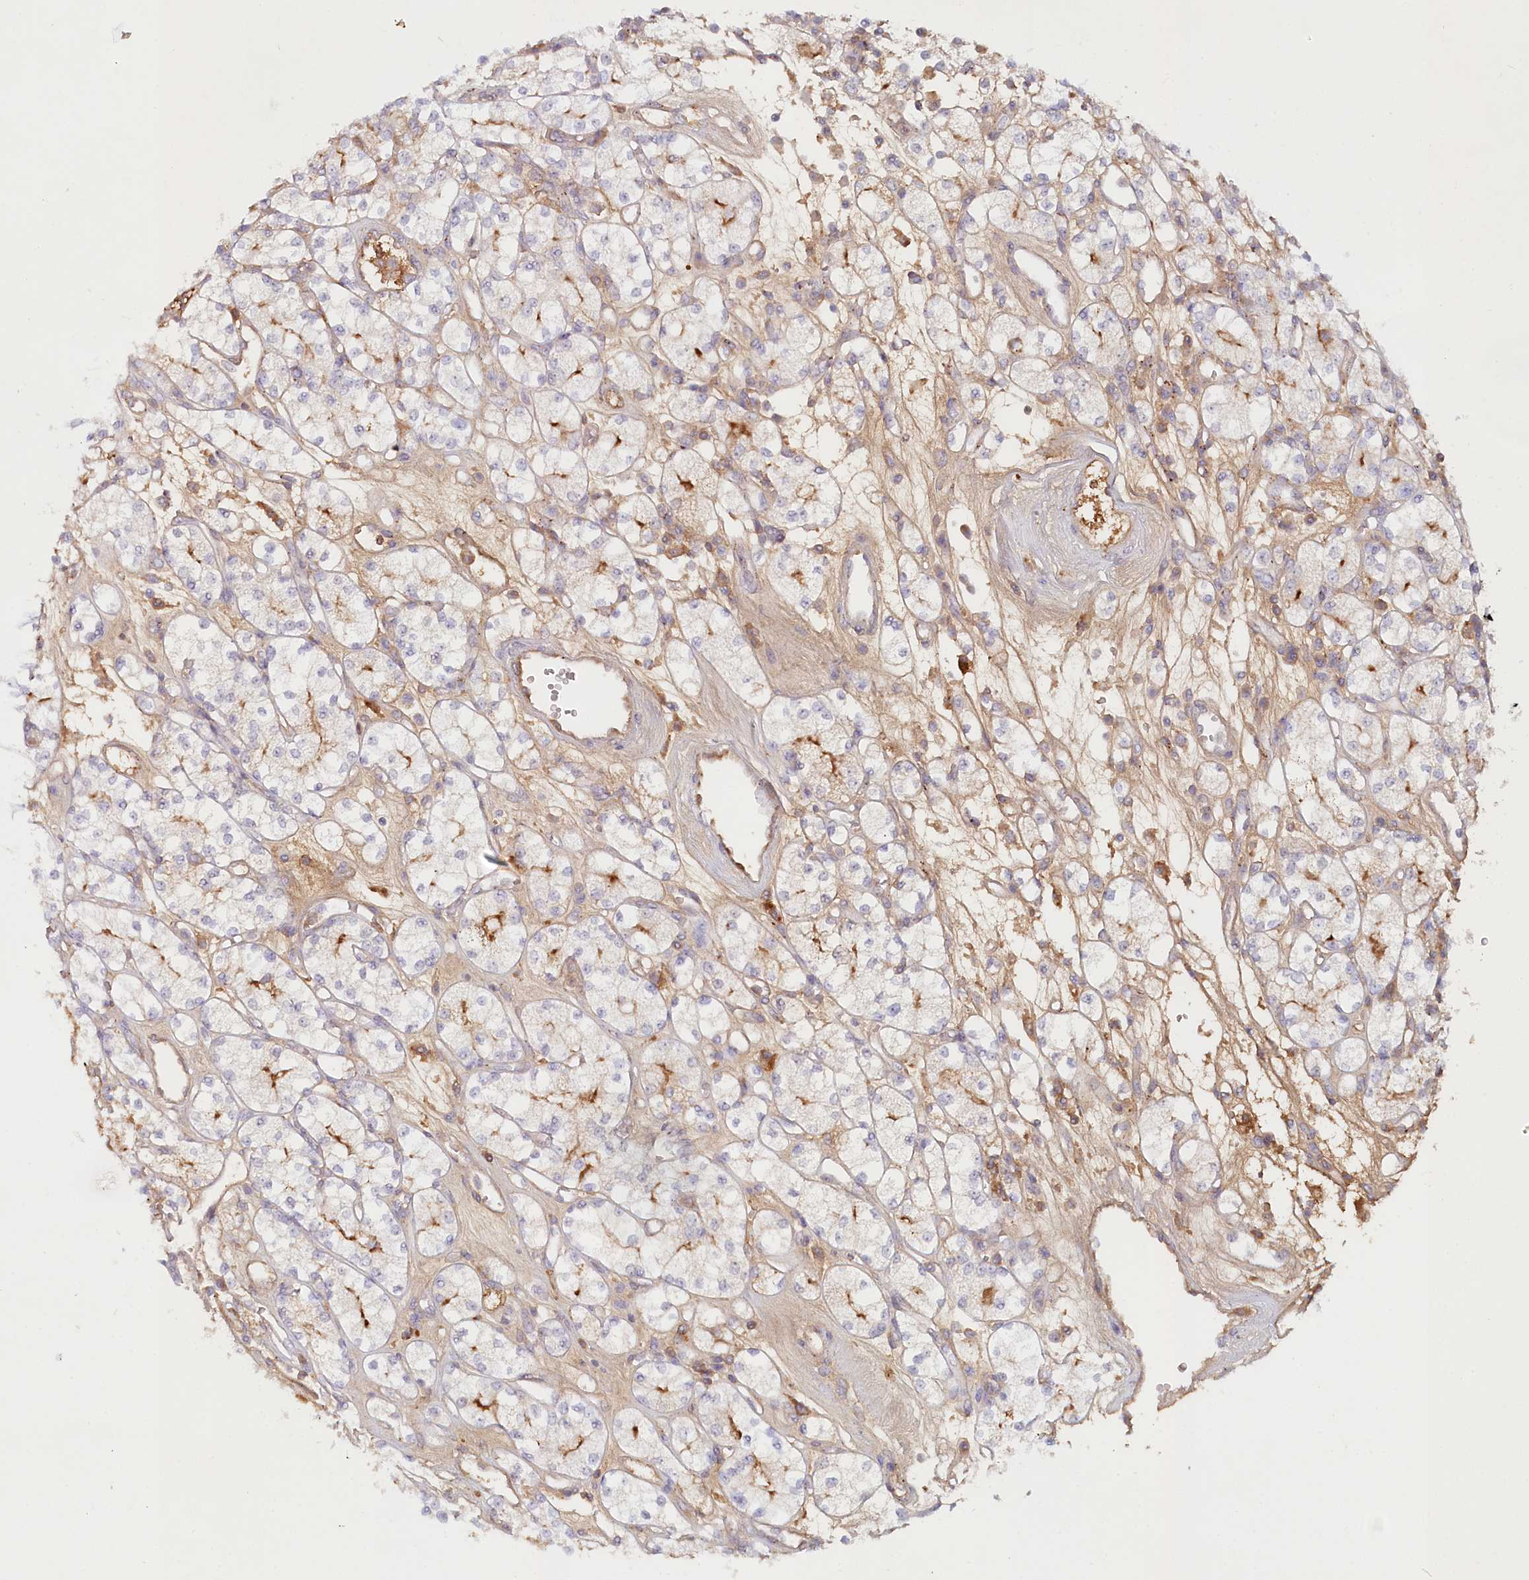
{"staining": {"intensity": "moderate", "quantity": "<25%", "location": "cytoplasmic/membranous"}, "tissue": "renal cancer", "cell_type": "Tumor cells", "image_type": "cancer", "snomed": [{"axis": "morphology", "description": "Adenocarcinoma, NOS"}, {"axis": "topography", "description": "Kidney"}], "caption": "Adenocarcinoma (renal) stained with immunohistochemistry (IHC) shows moderate cytoplasmic/membranous staining in about <25% of tumor cells. (Stains: DAB in brown, nuclei in blue, Microscopy: brightfield microscopy at high magnification).", "gene": "PSAPL1", "patient": {"sex": "male", "age": 77}}